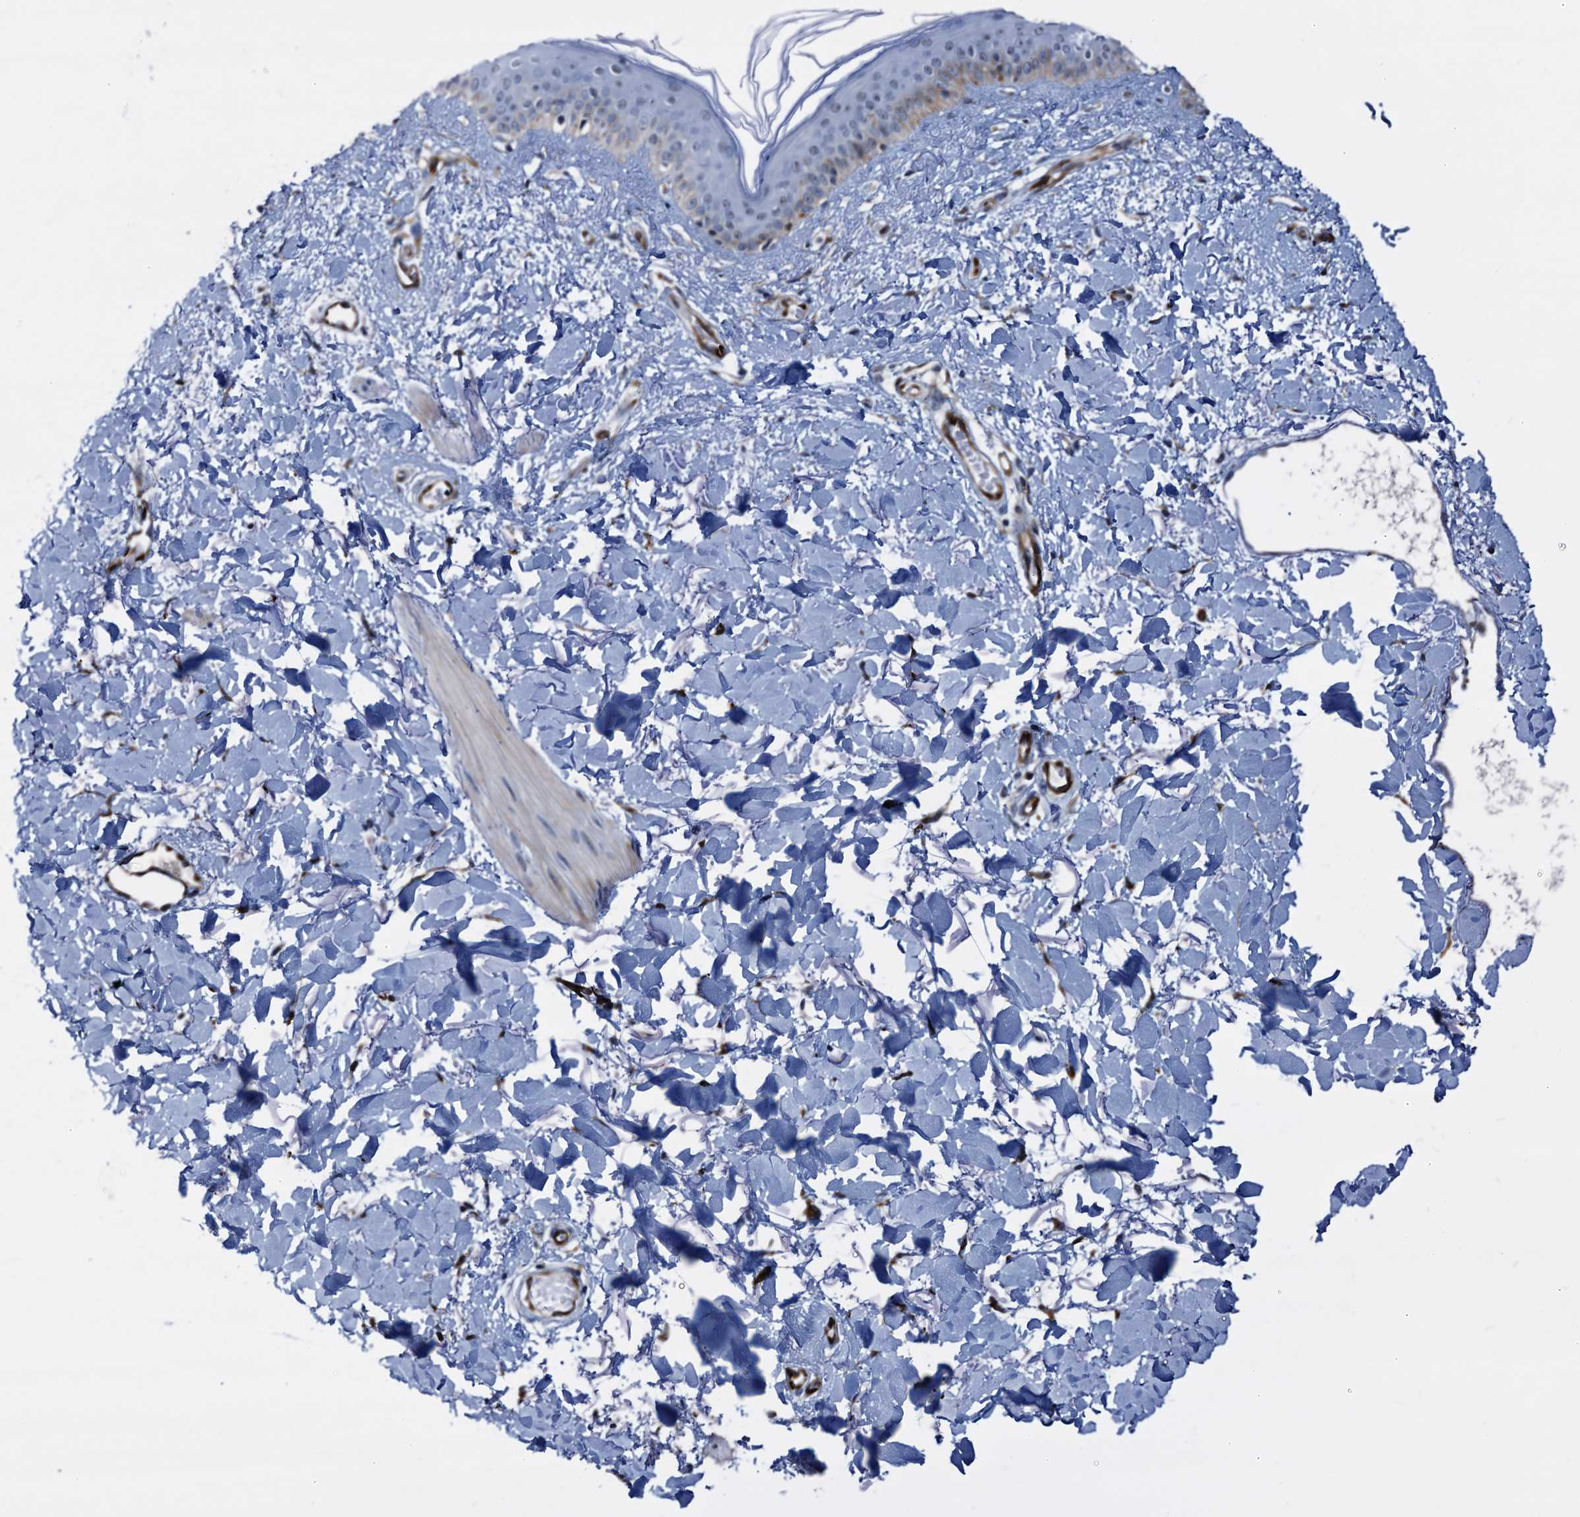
{"staining": {"intensity": "moderate", "quantity": "25%-75%", "location": "cytoplasmic/membranous,nuclear"}, "tissue": "skin", "cell_type": "Fibroblasts", "image_type": "normal", "snomed": [{"axis": "morphology", "description": "Normal tissue, NOS"}, {"axis": "topography", "description": "Skin"}], "caption": "Immunohistochemistry of normal human skin displays medium levels of moderate cytoplasmic/membranous,nuclear expression in approximately 25%-75% of fibroblasts.", "gene": "EMG1", "patient": {"sex": "female", "age": 58}}